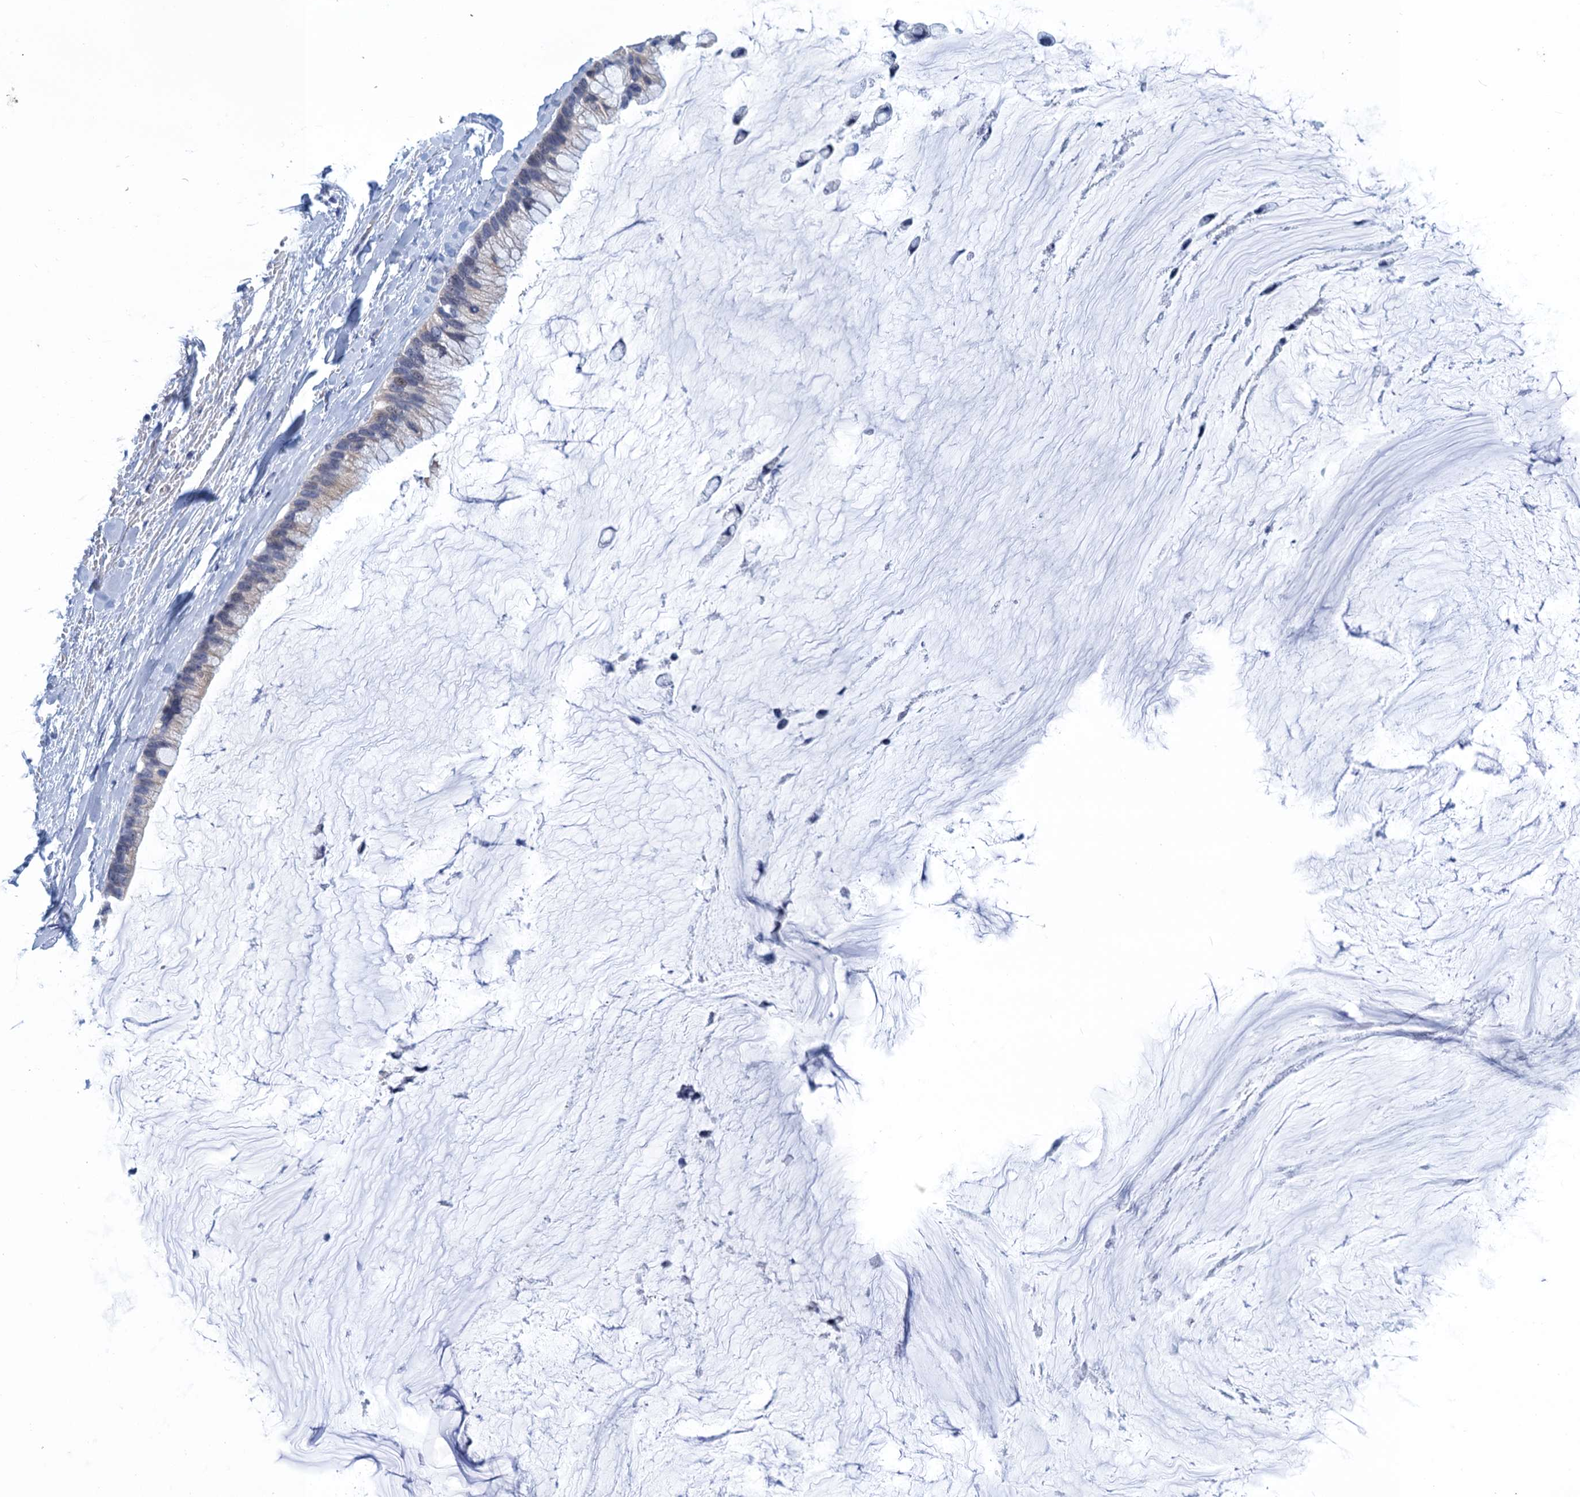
{"staining": {"intensity": "weak", "quantity": "<25%", "location": "cytoplasmic/membranous"}, "tissue": "ovarian cancer", "cell_type": "Tumor cells", "image_type": "cancer", "snomed": [{"axis": "morphology", "description": "Cystadenocarcinoma, mucinous, NOS"}, {"axis": "topography", "description": "Ovary"}], "caption": "This is an immunohistochemistry photomicrograph of mucinous cystadenocarcinoma (ovarian). There is no positivity in tumor cells.", "gene": "GINS3", "patient": {"sex": "female", "age": 39}}